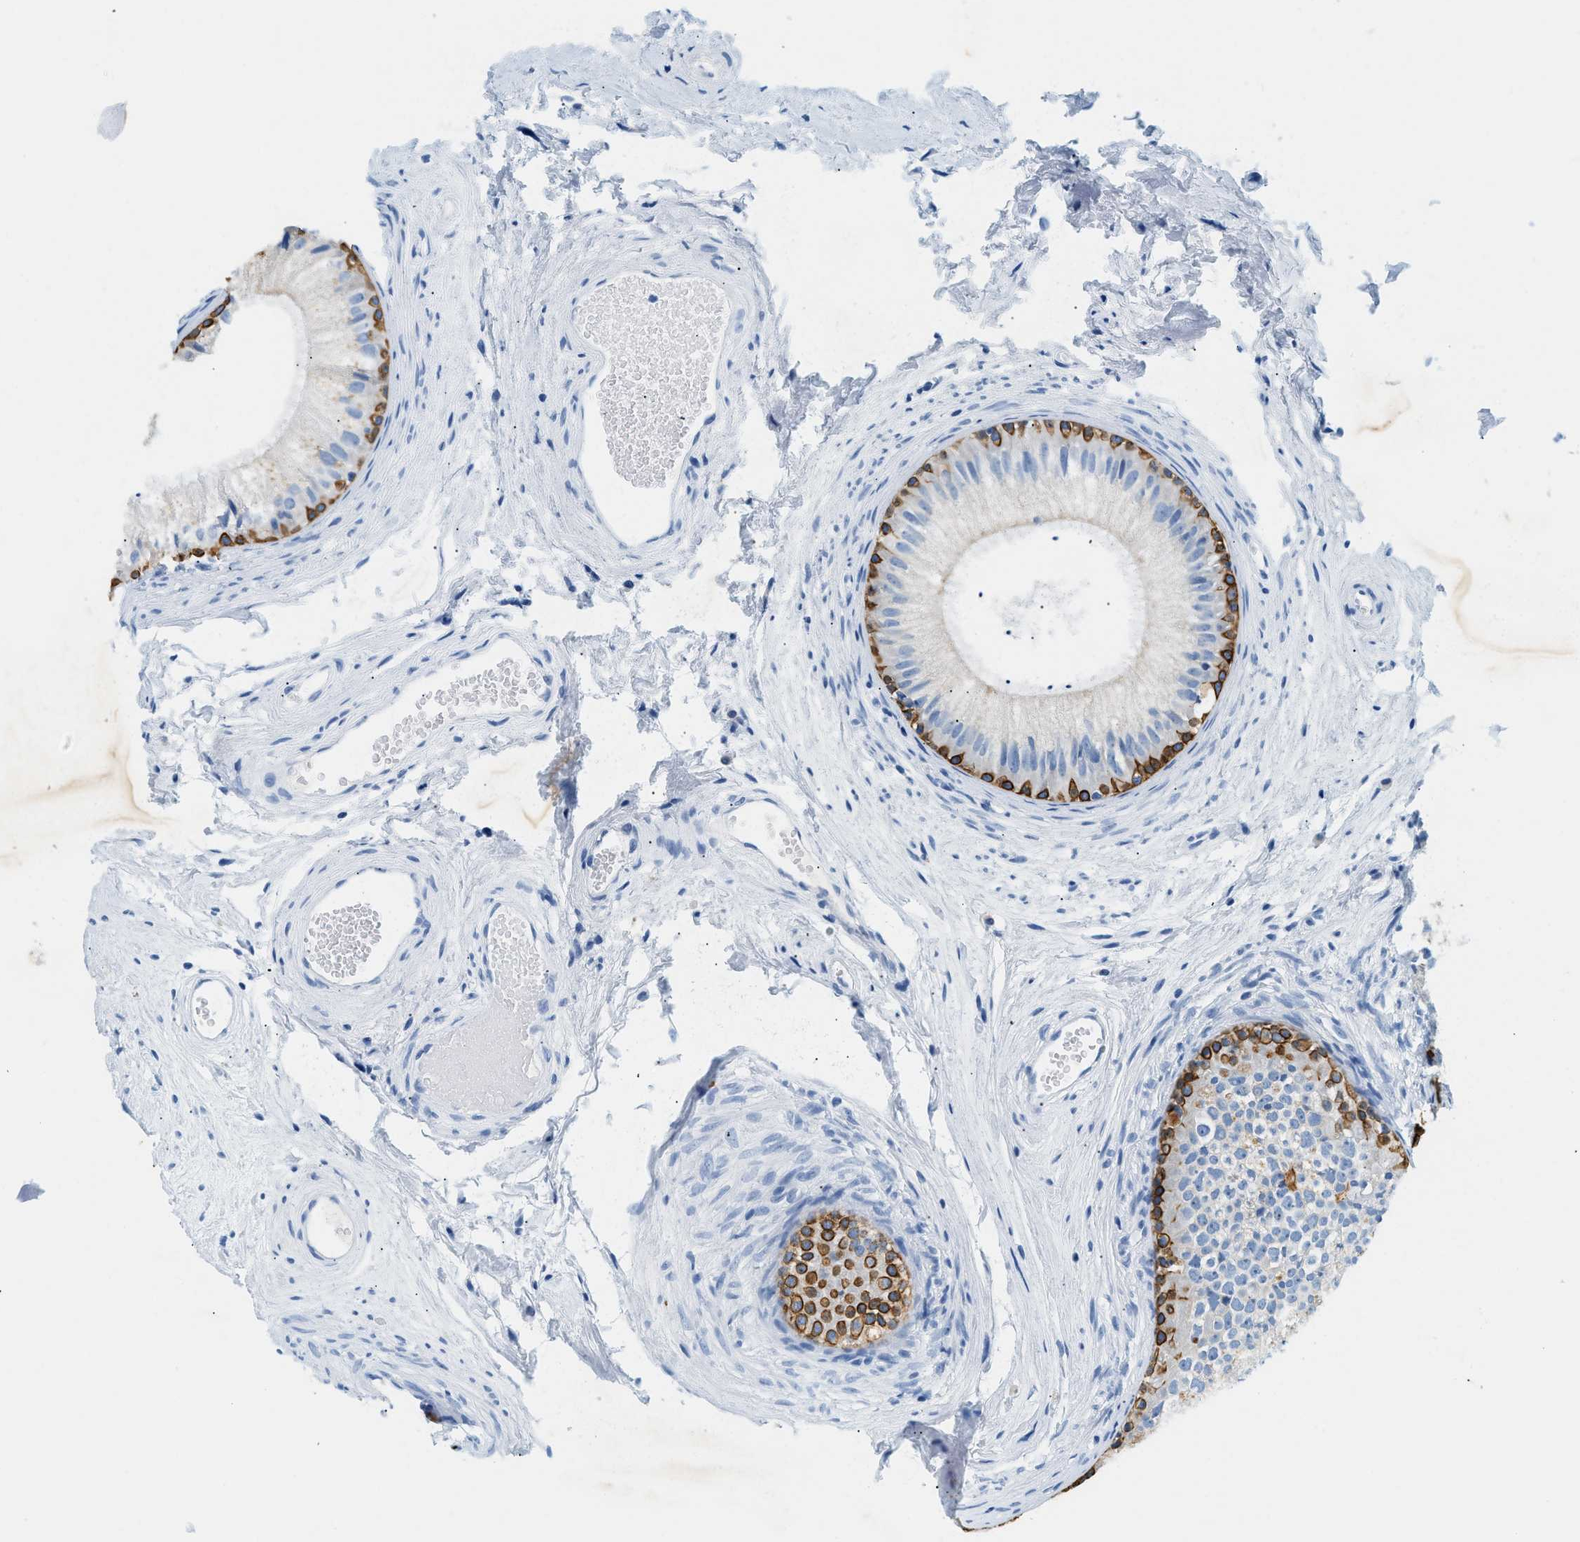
{"staining": {"intensity": "strong", "quantity": "25%-75%", "location": "cytoplasmic/membranous"}, "tissue": "epididymis", "cell_type": "Glandular cells", "image_type": "normal", "snomed": [{"axis": "morphology", "description": "Normal tissue, NOS"}, {"axis": "topography", "description": "Epididymis"}], "caption": "The micrograph reveals staining of benign epididymis, revealing strong cytoplasmic/membranous protein expression (brown color) within glandular cells.", "gene": "STXBP2", "patient": {"sex": "male", "age": 56}}